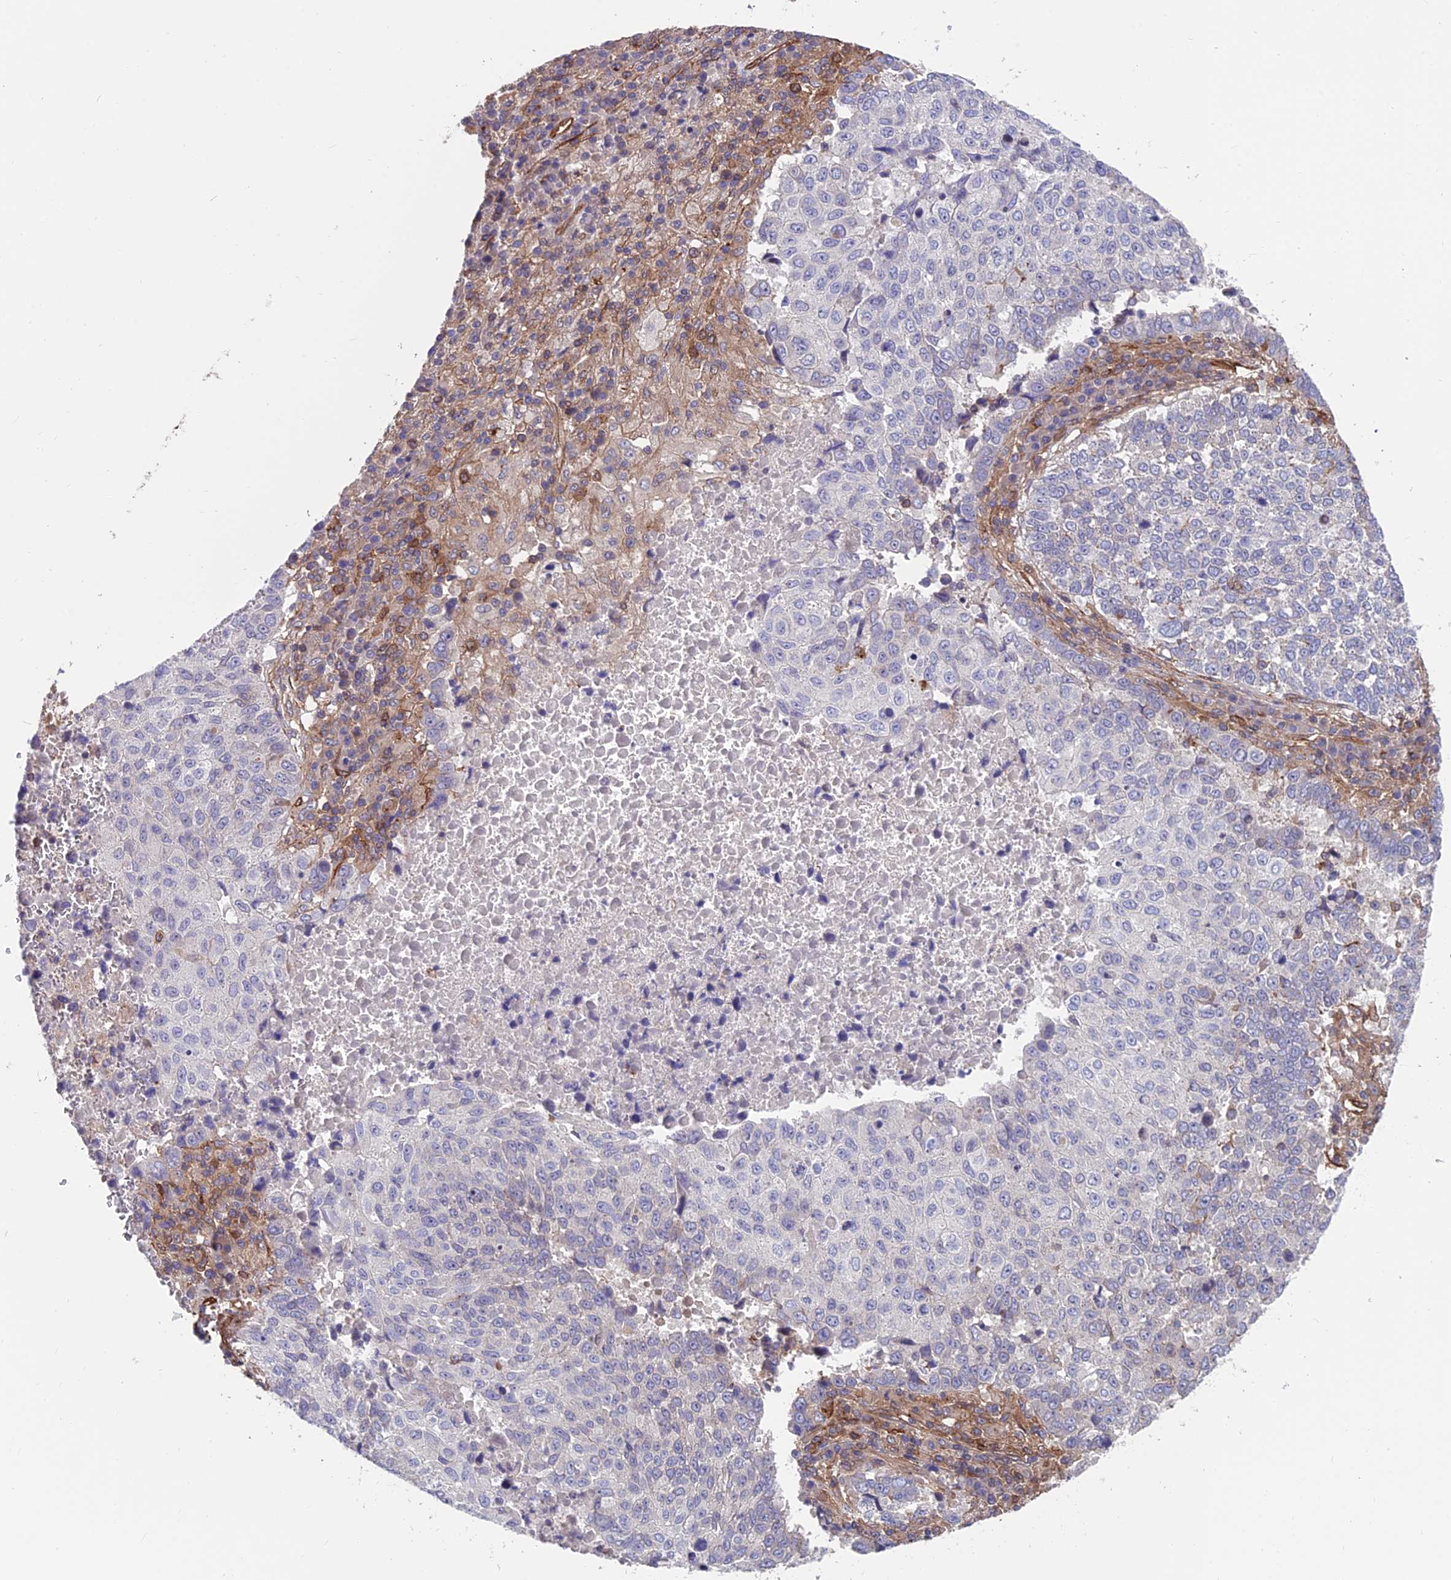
{"staining": {"intensity": "negative", "quantity": "none", "location": "none"}, "tissue": "lung cancer", "cell_type": "Tumor cells", "image_type": "cancer", "snomed": [{"axis": "morphology", "description": "Squamous cell carcinoma, NOS"}, {"axis": "topography", "description": "Lung"}], "caption": "Tumor cells are negative for brown protein staining in lung cancer. (DAB (3,3'-diaminobenzidine) immunohistochemistry visualized using brightfield microscopy, high magnification).", "gene": "RTN4RL1", "patient": {"sex": "male", "age": 73}}